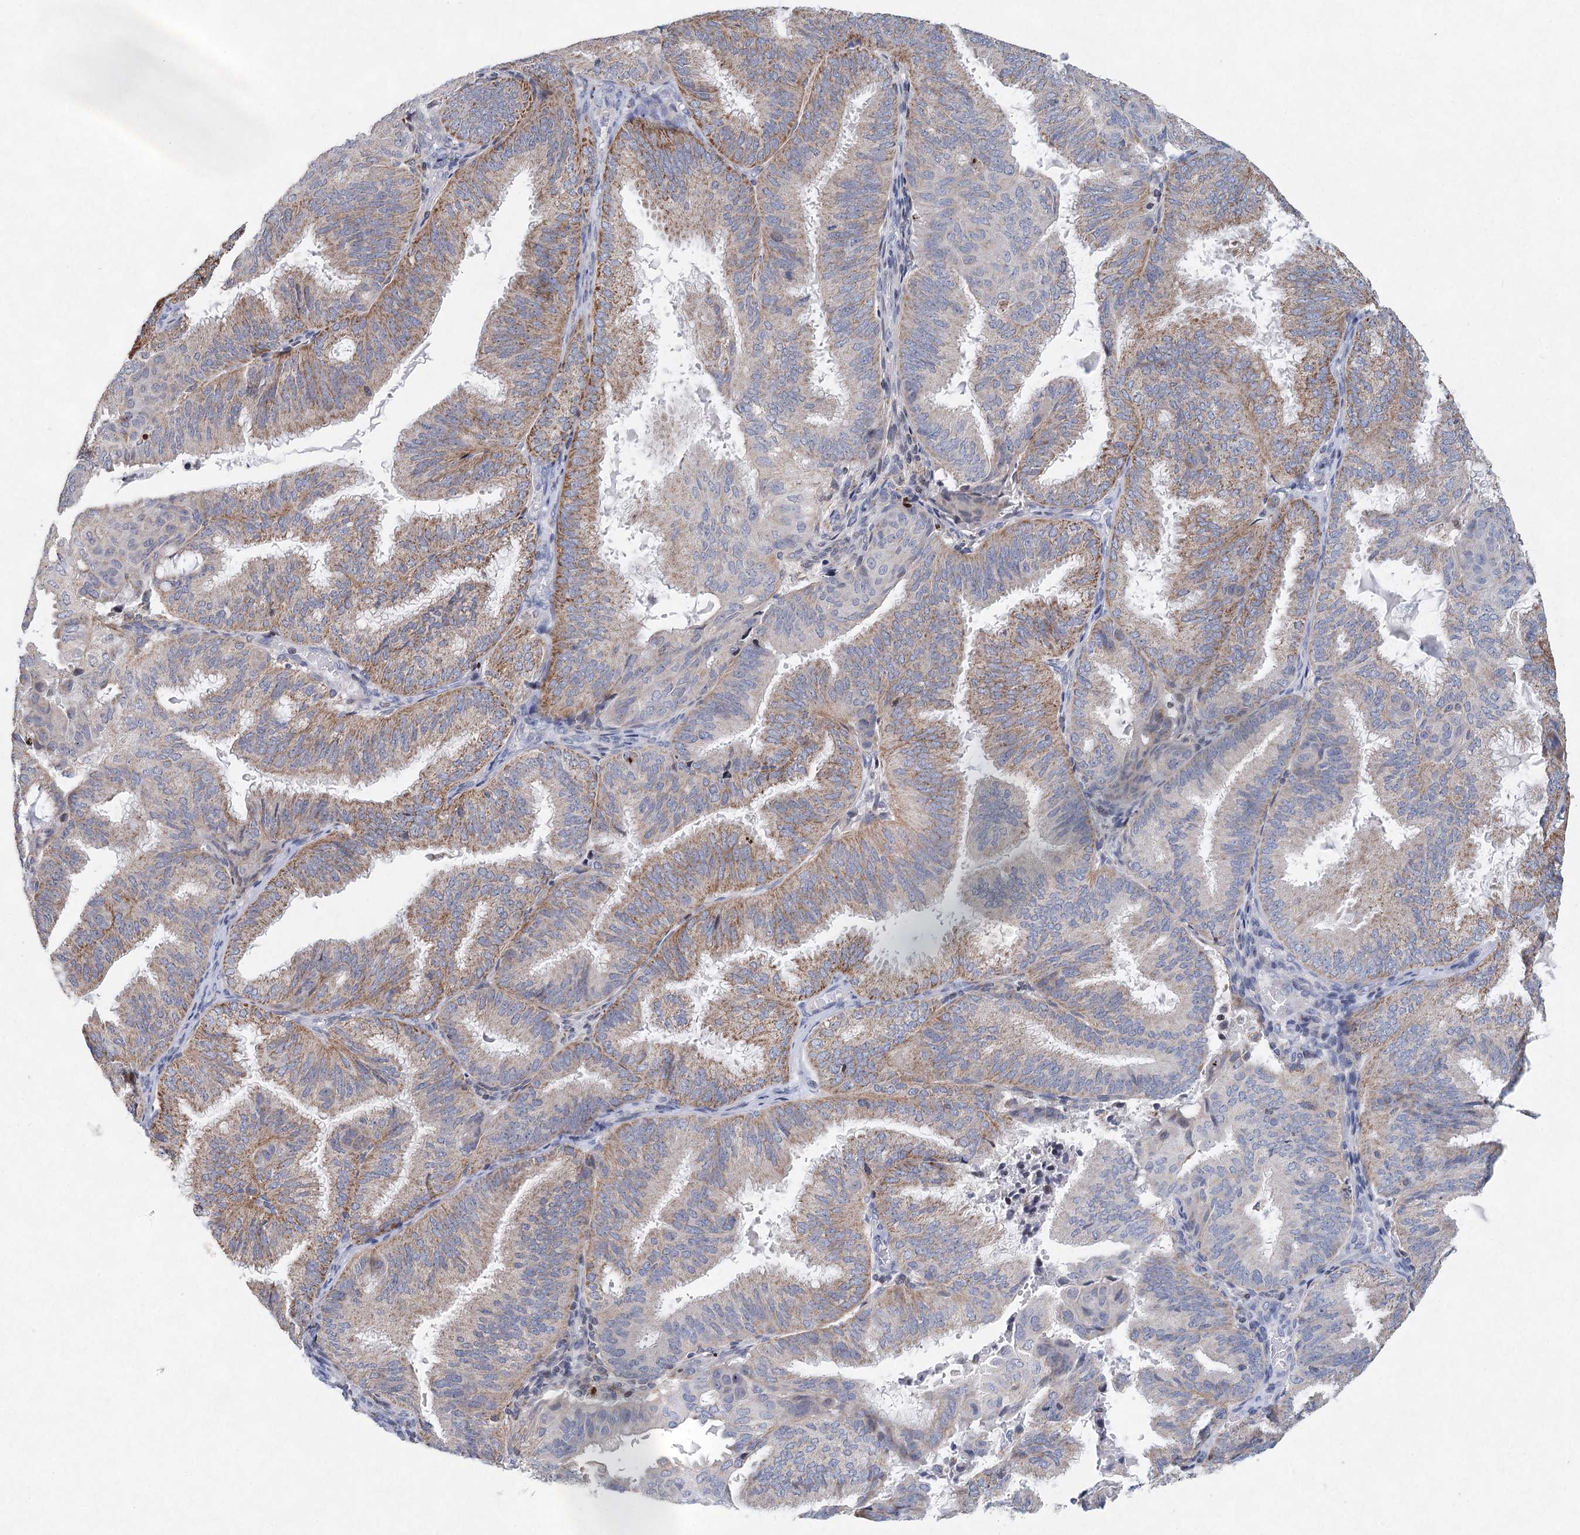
{"staining": {"intensity": "moderate", "quantity": "<25%", "location": "cytoplasmic/membranous"}, "tissue": "endometrial cancer", "cell_type": "Tumor cells", "image_type": "cancer", "snomed": [{"axis": "morphology", "description": "Adenocarcinoma, NOS"}, {"axis": "topography", "description": "Endometrium"}], "caption": "Protein staining shows moderate cytoplasmic/membranous expression in approximately <25% of tumor cells in endometrial adenocarcinoma.", "gene": "XPO6", "patient": {"sex": "female", "age": 49}}